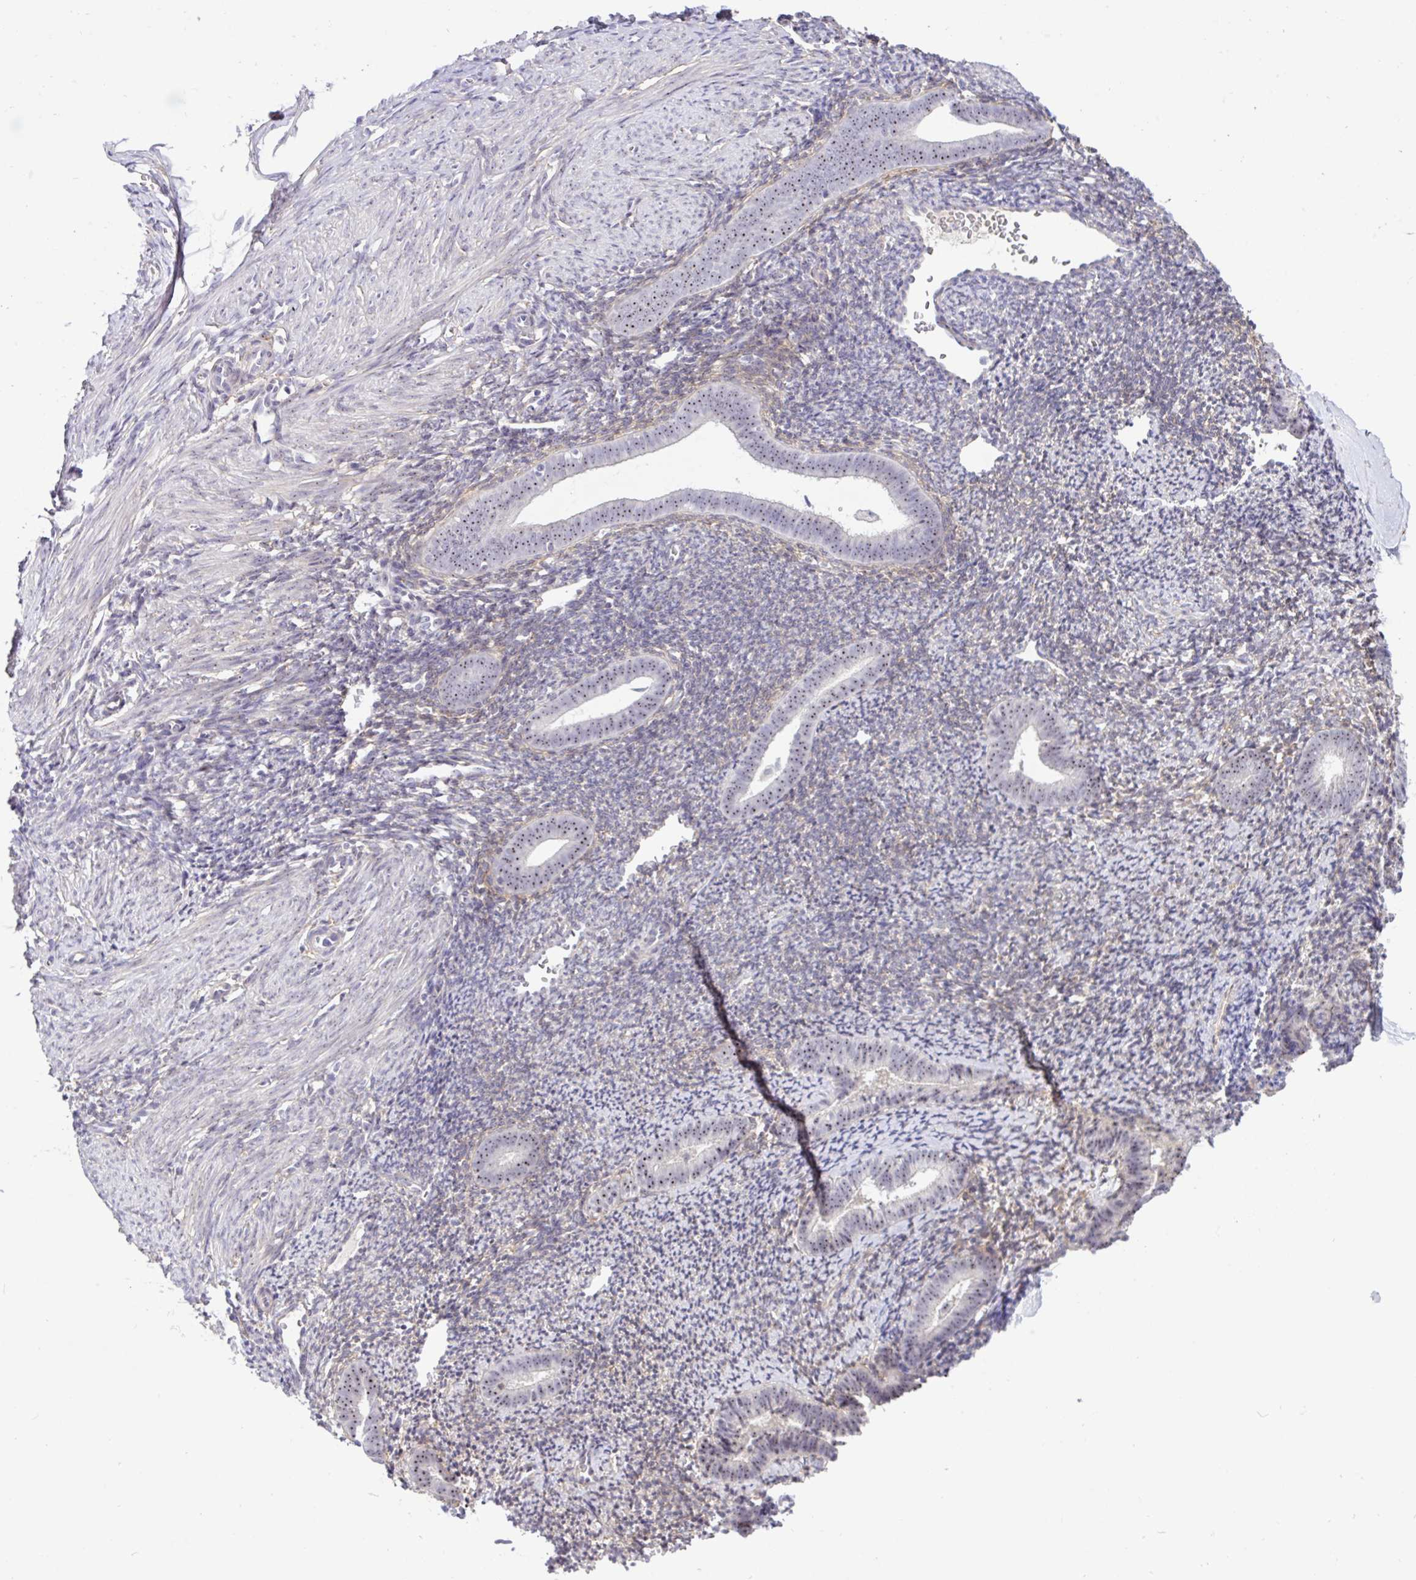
{"staining": {"intensity": "weak", "quantity": "<25%", "location": "nuclear"}, "tissue": "endometrium", "cell_type": "Cells in endometrial stroma", "image_type": "normal", "snomed": [{"axis": "morphology", "description": "Normal tissue, NOS"}, {"axis": "topography", "description": "Endometrium"}], "caption": "The photomicrograph displays no staining of cells in endometrial stroma in normal endometrium.", "gene": "MXRA8", "patient": {"sex": "female", "age": 39}}